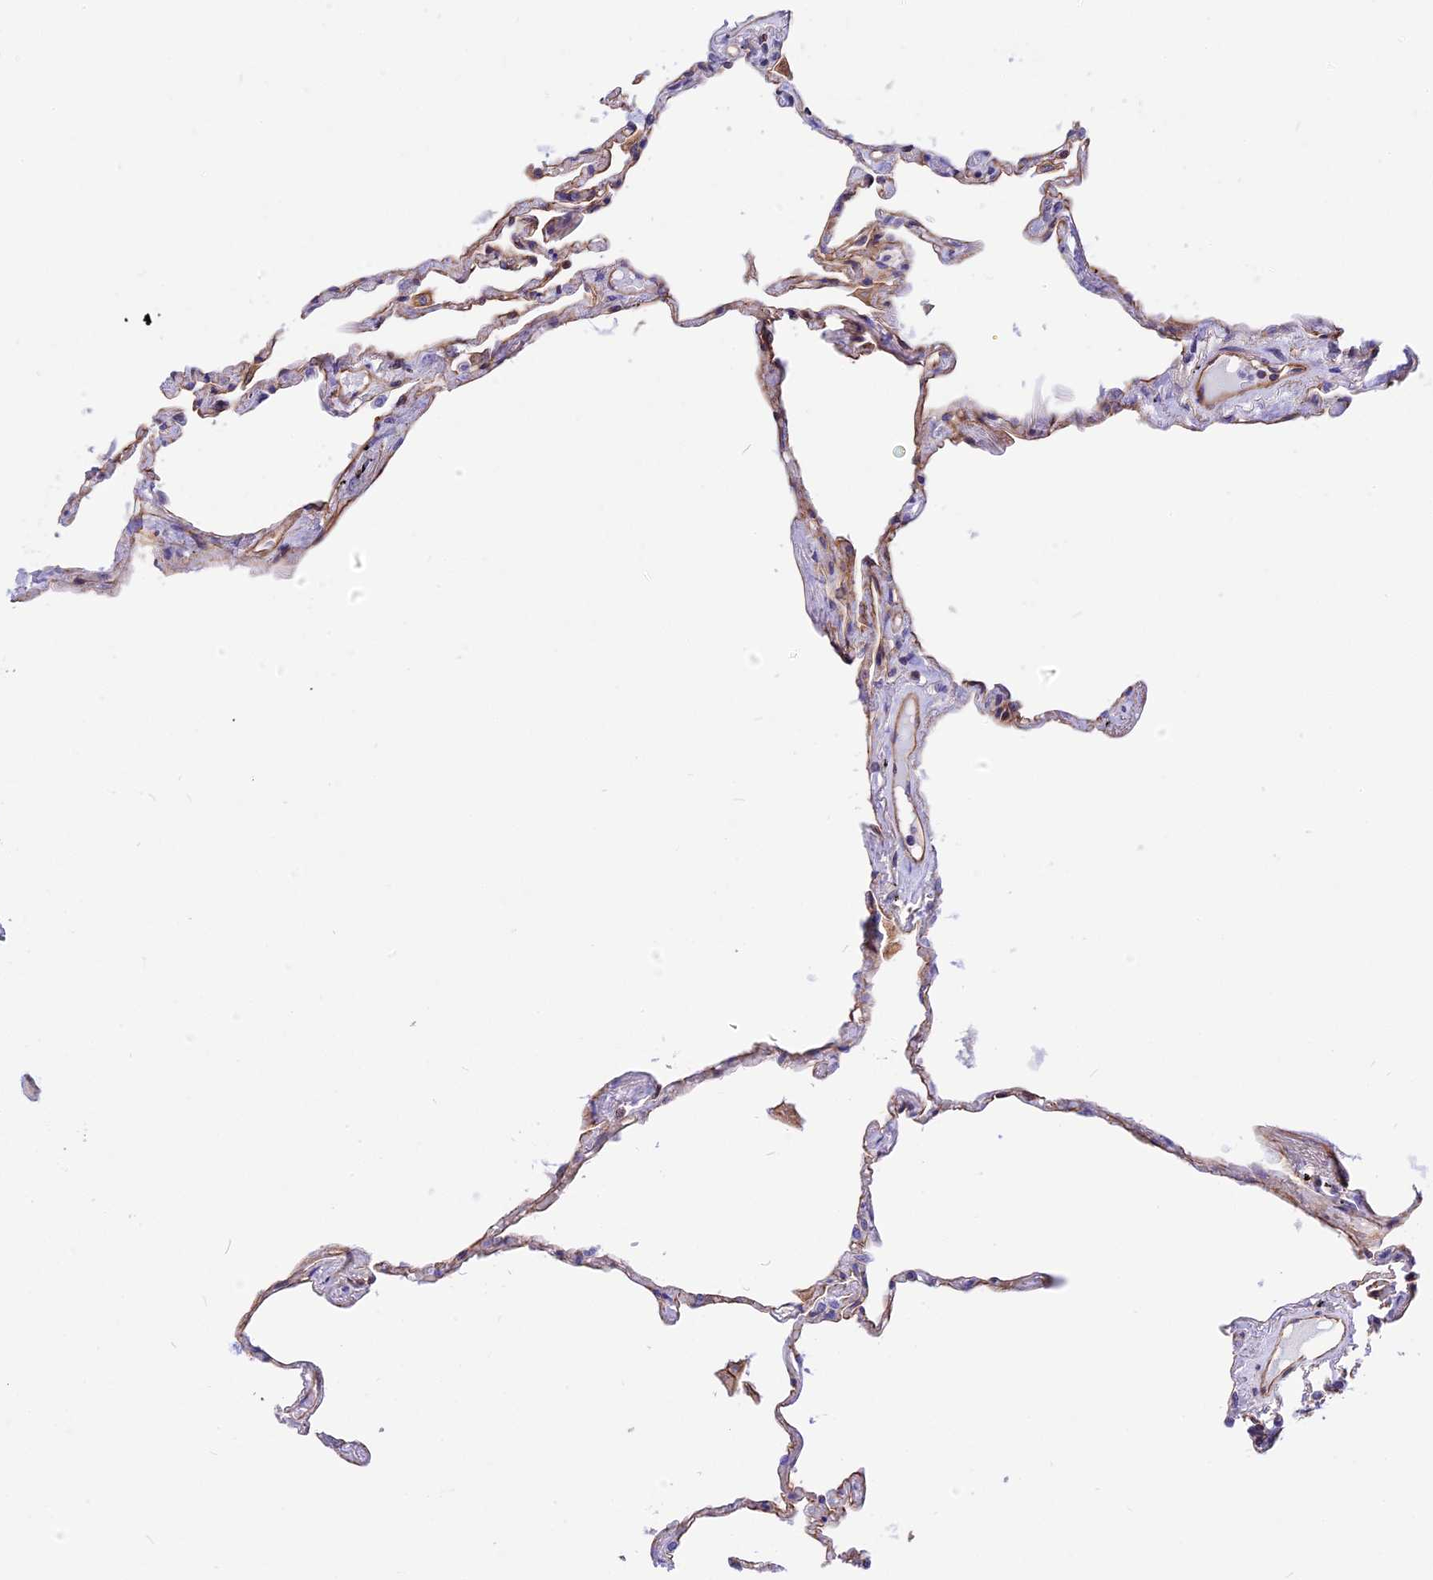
{"staining": {"intensity": "moderate", "quantity": "<25%", "location": "cytoplasmic/membranous"}, "tissue": "lung", "cell_type": "Alveolar cells", "image_type": "normal", "snomed": [{"axis": "morphology", "description": "Normal tissue, NOS"}, {"axis": "topography", "description": "Lung"}], "caption": "Immunohistochemical staining of unremarkable lung displays moderate cytoplasmic/membranous protein staining in approximately <25% of alveolar cells. (Brightfield microscopy of DAB IHC at high magnification).", "gene": "R3HDM4", "patient": {"sex": "female", "age": 67}}